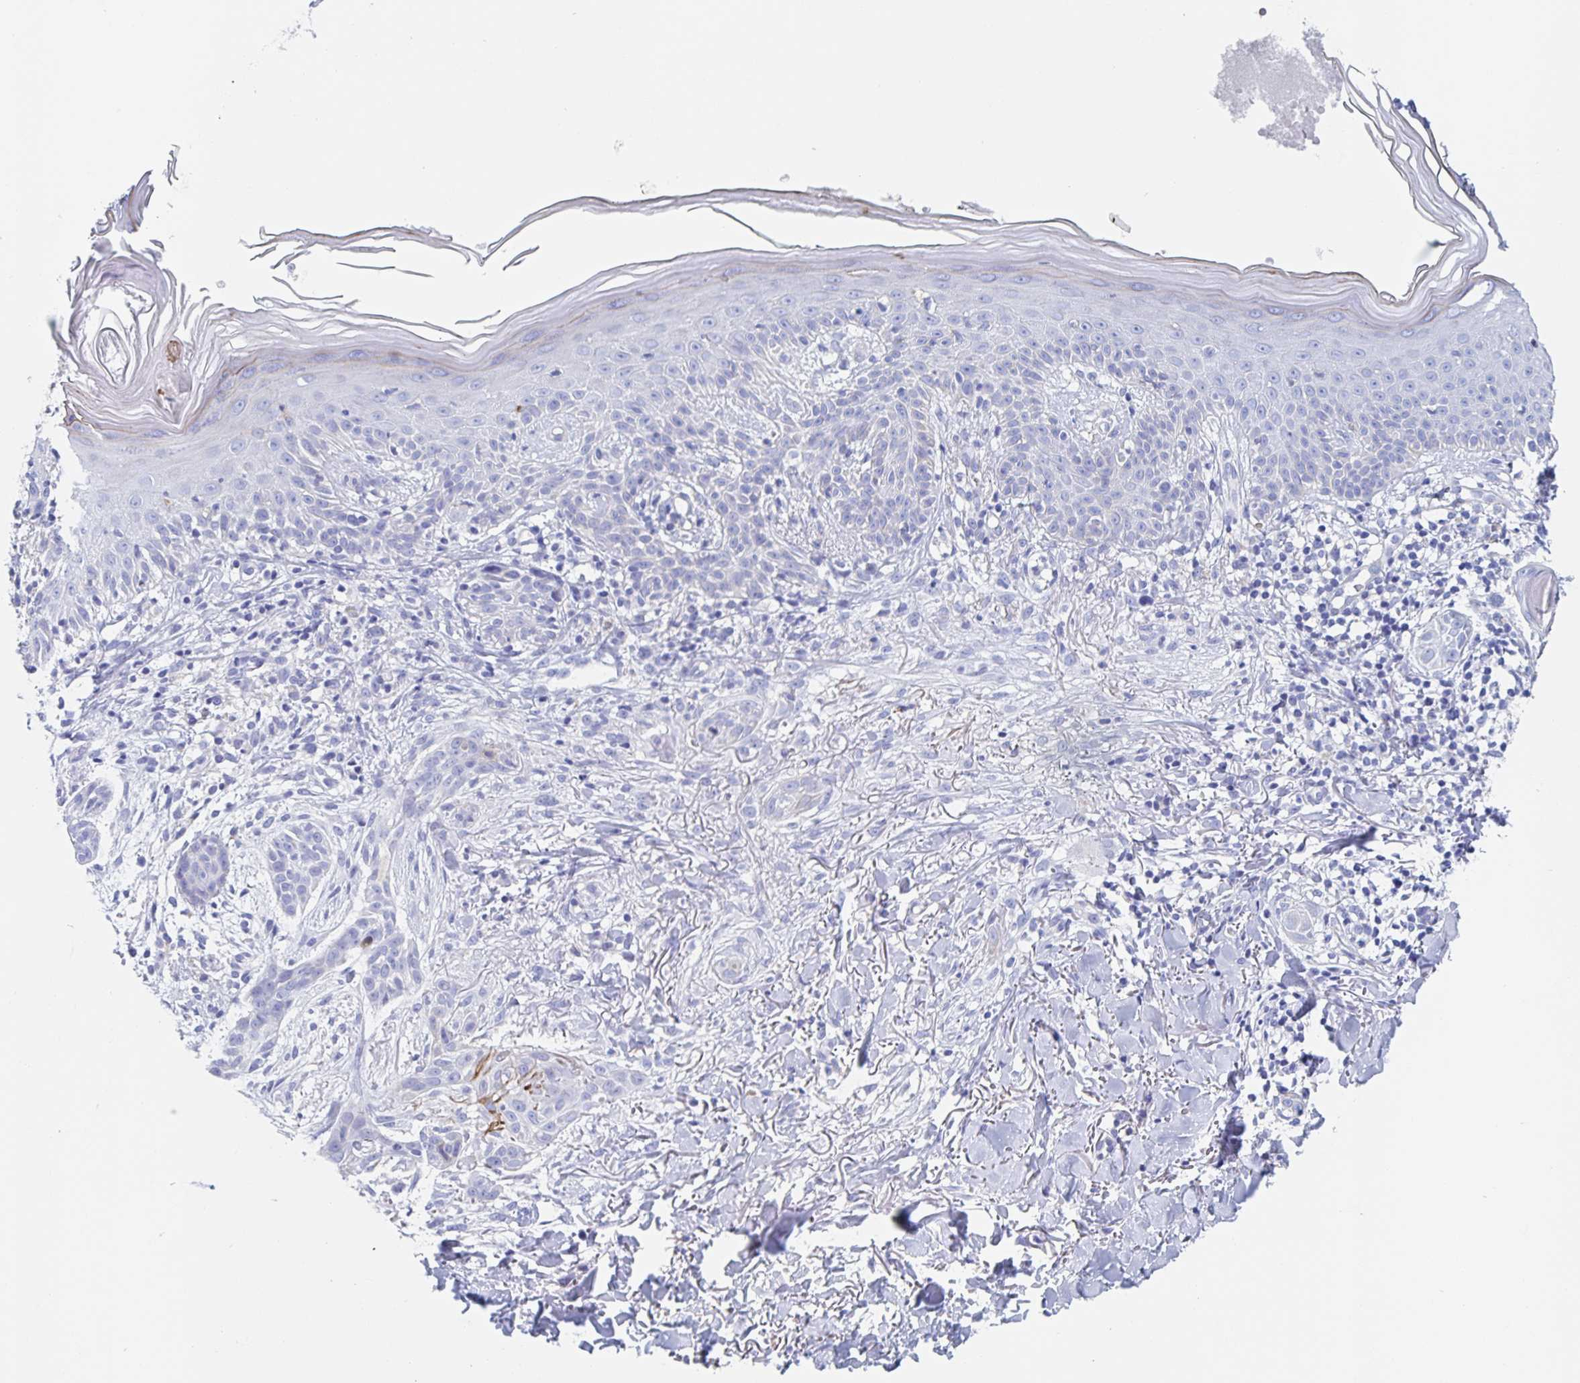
{"staining": {"intensity": "negative", "quantity": "none", "location": "none"}, "tissue": "skin cancer", "cell_type": "Tumor cells", "image_type": "cancer", "snomed": [{"axis": "morphology", "description": "Basal cell carcinoma"}, {"axis": "morphology", "description": "BCC, high aggressive"}, {"axis": "topography", "description": "Skin"}], "caption": "DAB (3,3'-diaminobenzidine) immunohistochemical staining of skin basal cell carcinoma demonstrates no significant positivity in tumor cells.", "gene": "DMBT1", "patient": {"sex": "male", "age": 64}}